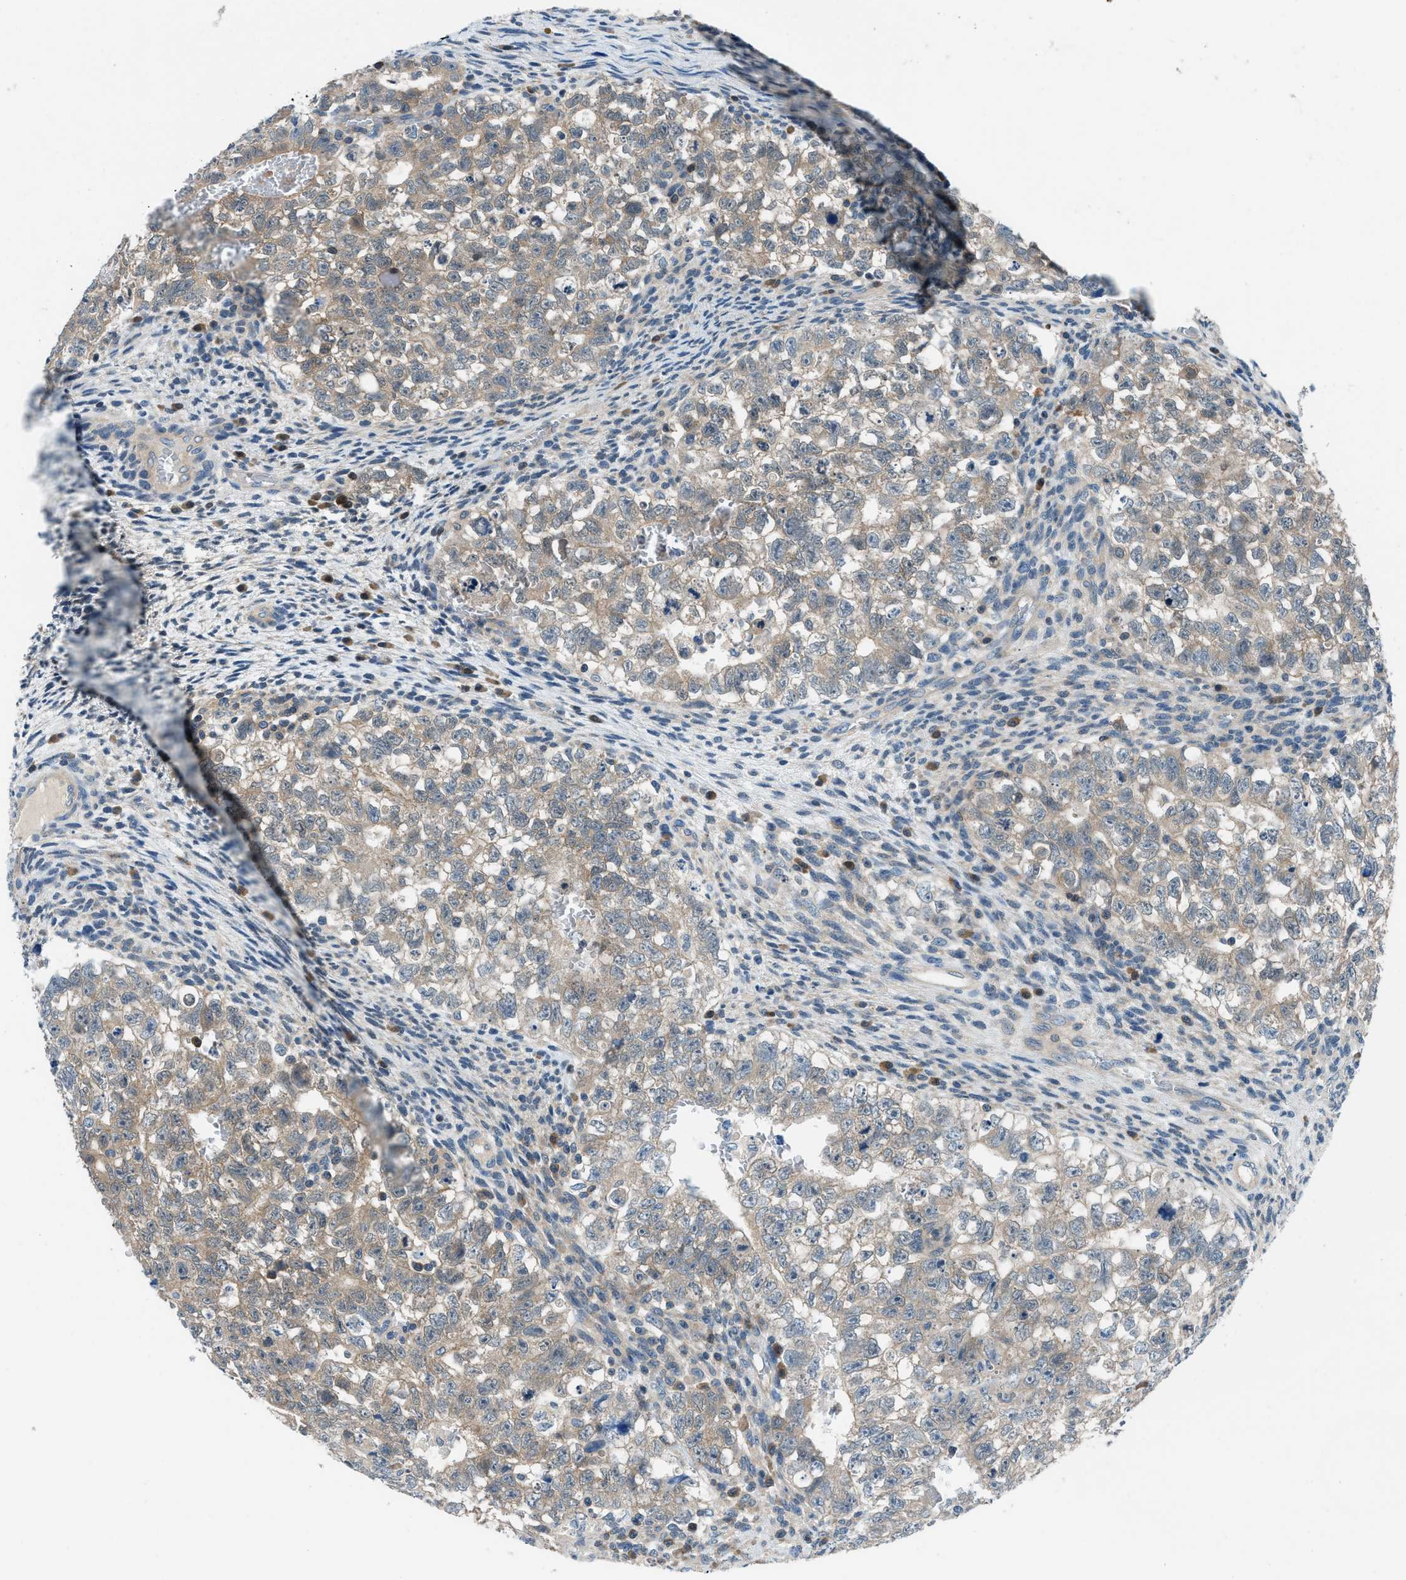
{"staining": {"intensity": "weak", "quantity": "25%-75%", "location": "cytoplasmic/membranous"}, "tissue": "testis cancer", "cell_type": "Tumor cells", "image_type": "cancer", "snomed": [{"axis": "morphology", "description": "Seminoma, NOS"}, {"axis": "morphology", "description": "Carcinoma, Embryonal, NOS"}, {"axis": "topography", "description": "Testis"}], "caption": "Tumor cells demonstrate low levels of weak cytoplasmic/membranous positivity in about 25%-75% of cells in human testis seminoma. (IHC, brightfield microscopy, high magnification).", "gene": "ACP1", "patient": {"sex": "male", "age": 38}}